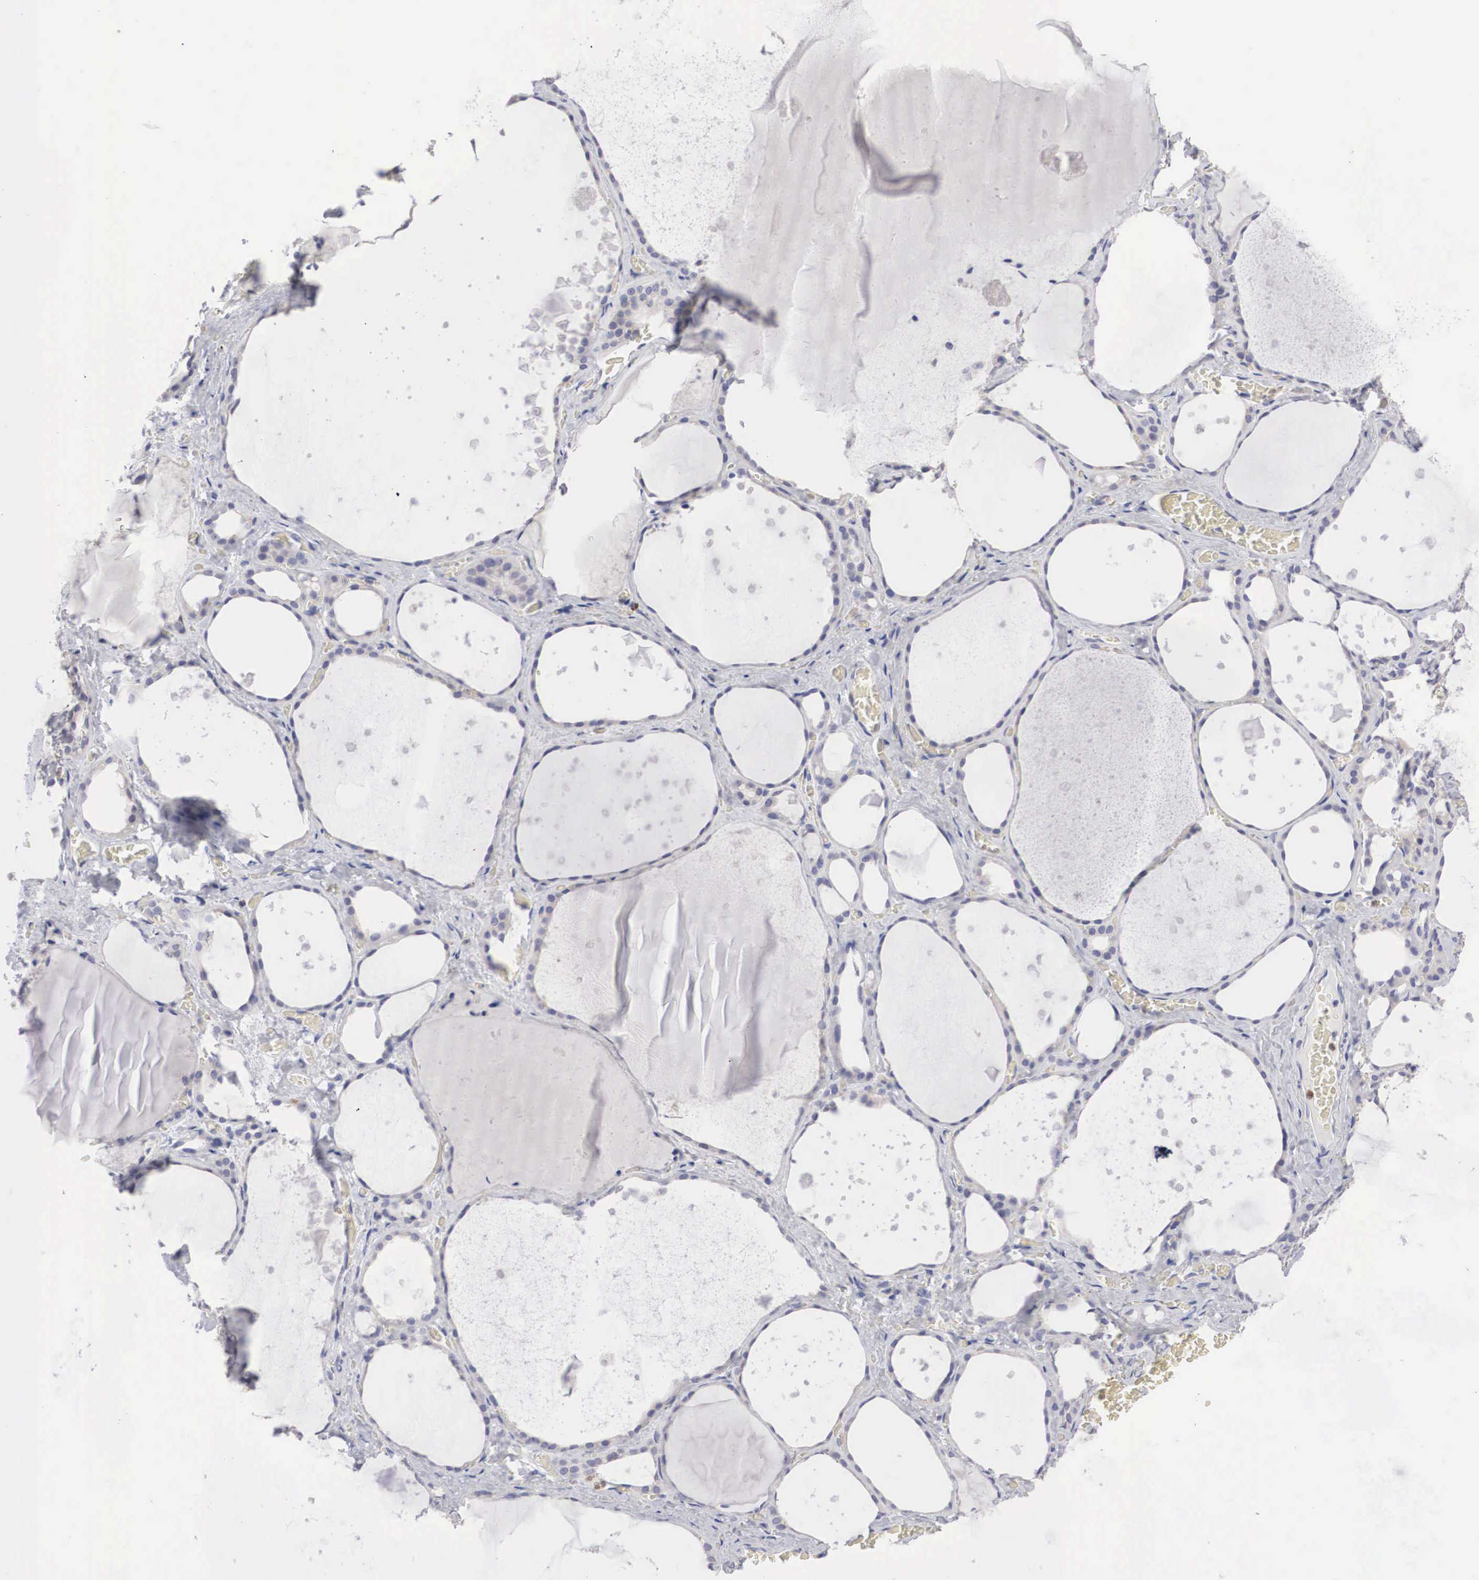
{"staining": {"intensity": "weak", "quantity": "25%-75%", "location": "cytoplasmic/membranous"}, "tissue": "thyroid gland", "cell_type": "Glandular cells", "image_type": "normal", "snomed": [{"axis": "morphology", "description": "Normal tissue, NOS"}, {"axis": "topography", "description": "Thyroid gland"}], "caption": "There is low levels of weak cytoplasmic/membranous positivity in glandular cells of normal thyroid gland, as demonstrated by immunohistochemical staining (brown color).", "gene": "HMOX1", "patient": {"sex": "male", "age": 76}}